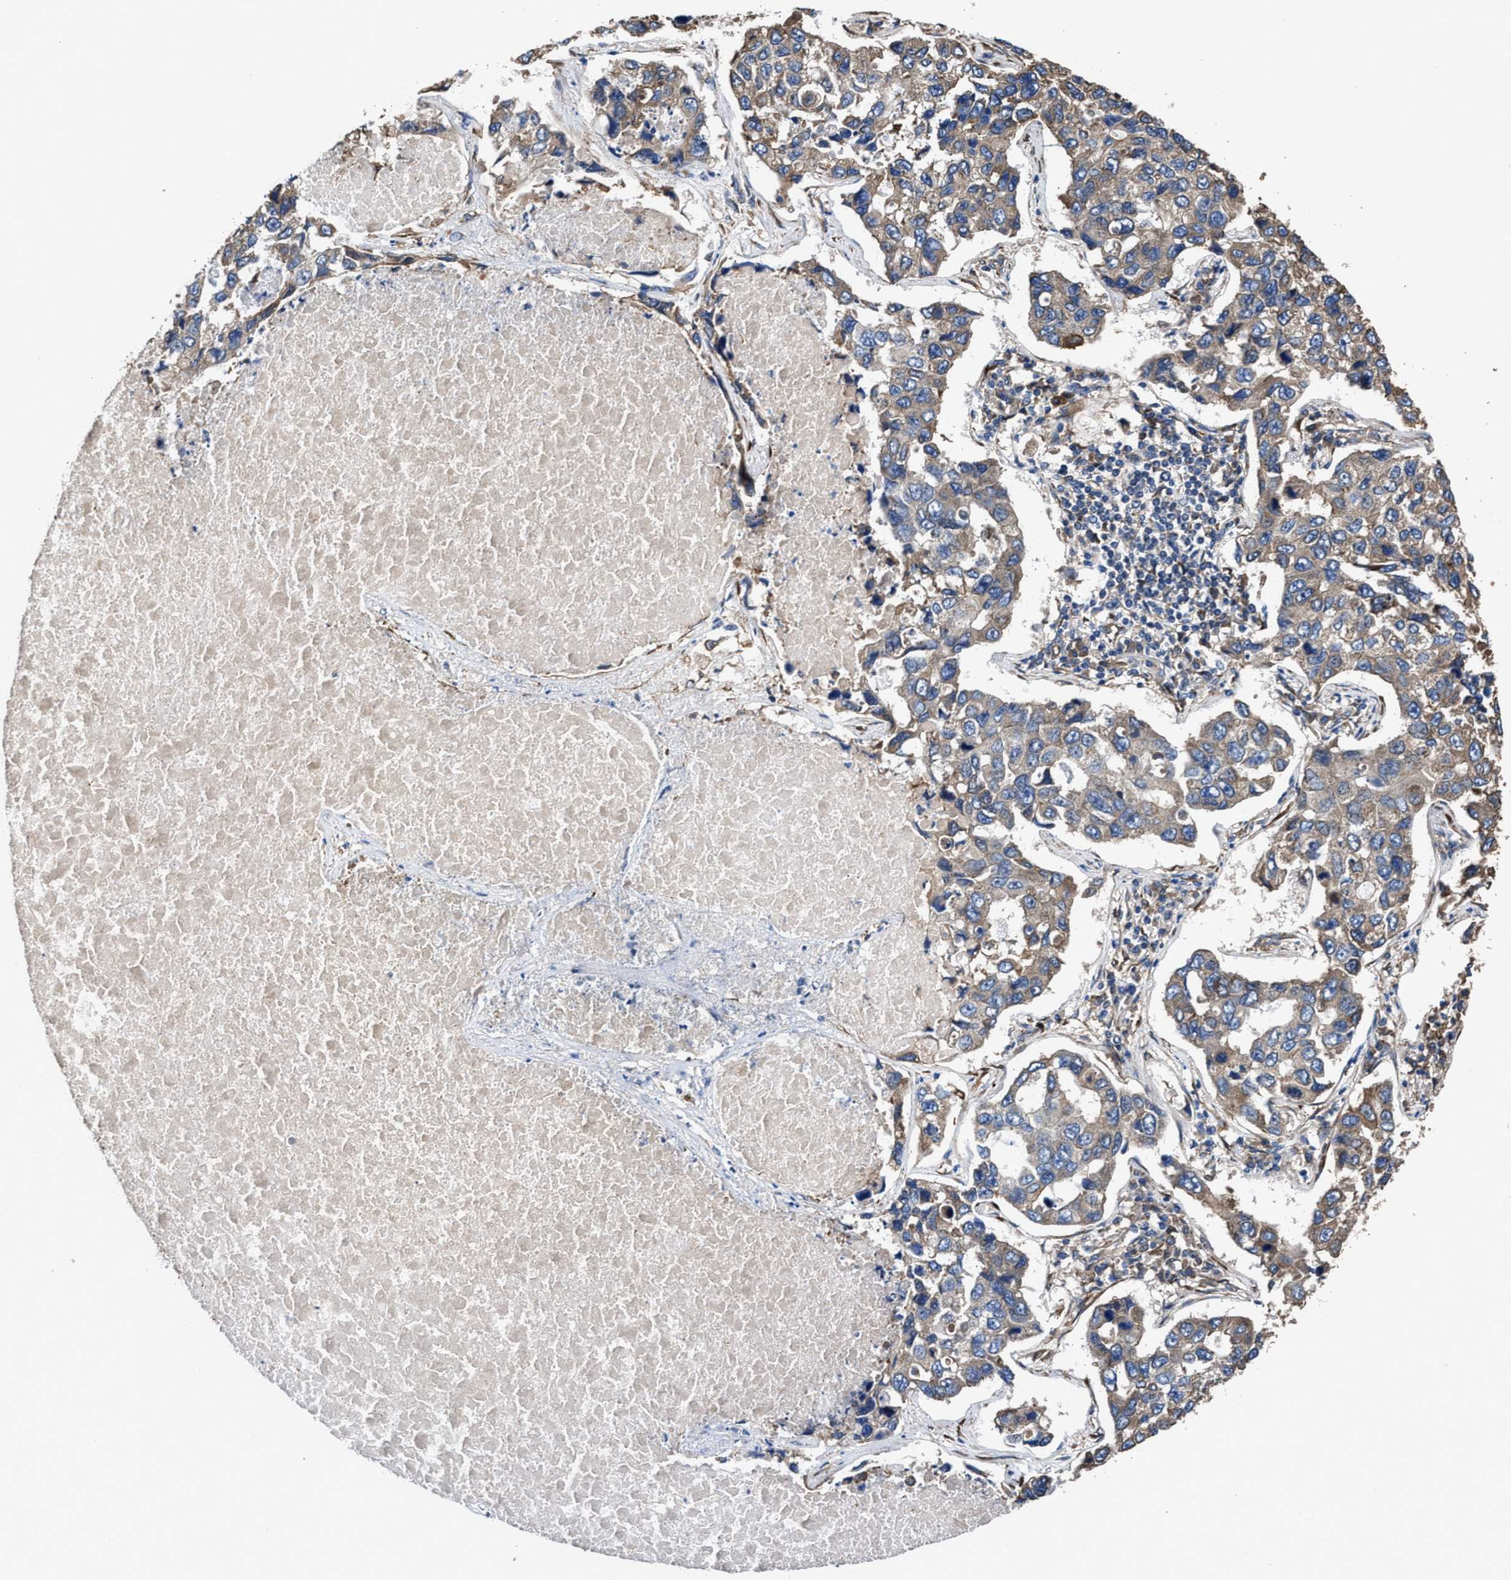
{"staining": {"intensity": "weak", "quantity": ">75%", "location": "cytoplasmic/membranous"}, "tissue": "lung cancer", "cell_type": "Tumor cells", "image_type": "cancer", "snomed": [{"axis": "morphology", "description": "Adenocarcinoma, NOS"}, {"axis": "topography", "description": "Lung"}], "caption": "Human lung adenocarcinoma stained for a protein (brown) shows weak cytoplasmic/membranous positive positivity in about >75% of tumor cells.", "gene": "IDNK", "patient": {"sex": "male", "age": 64}}